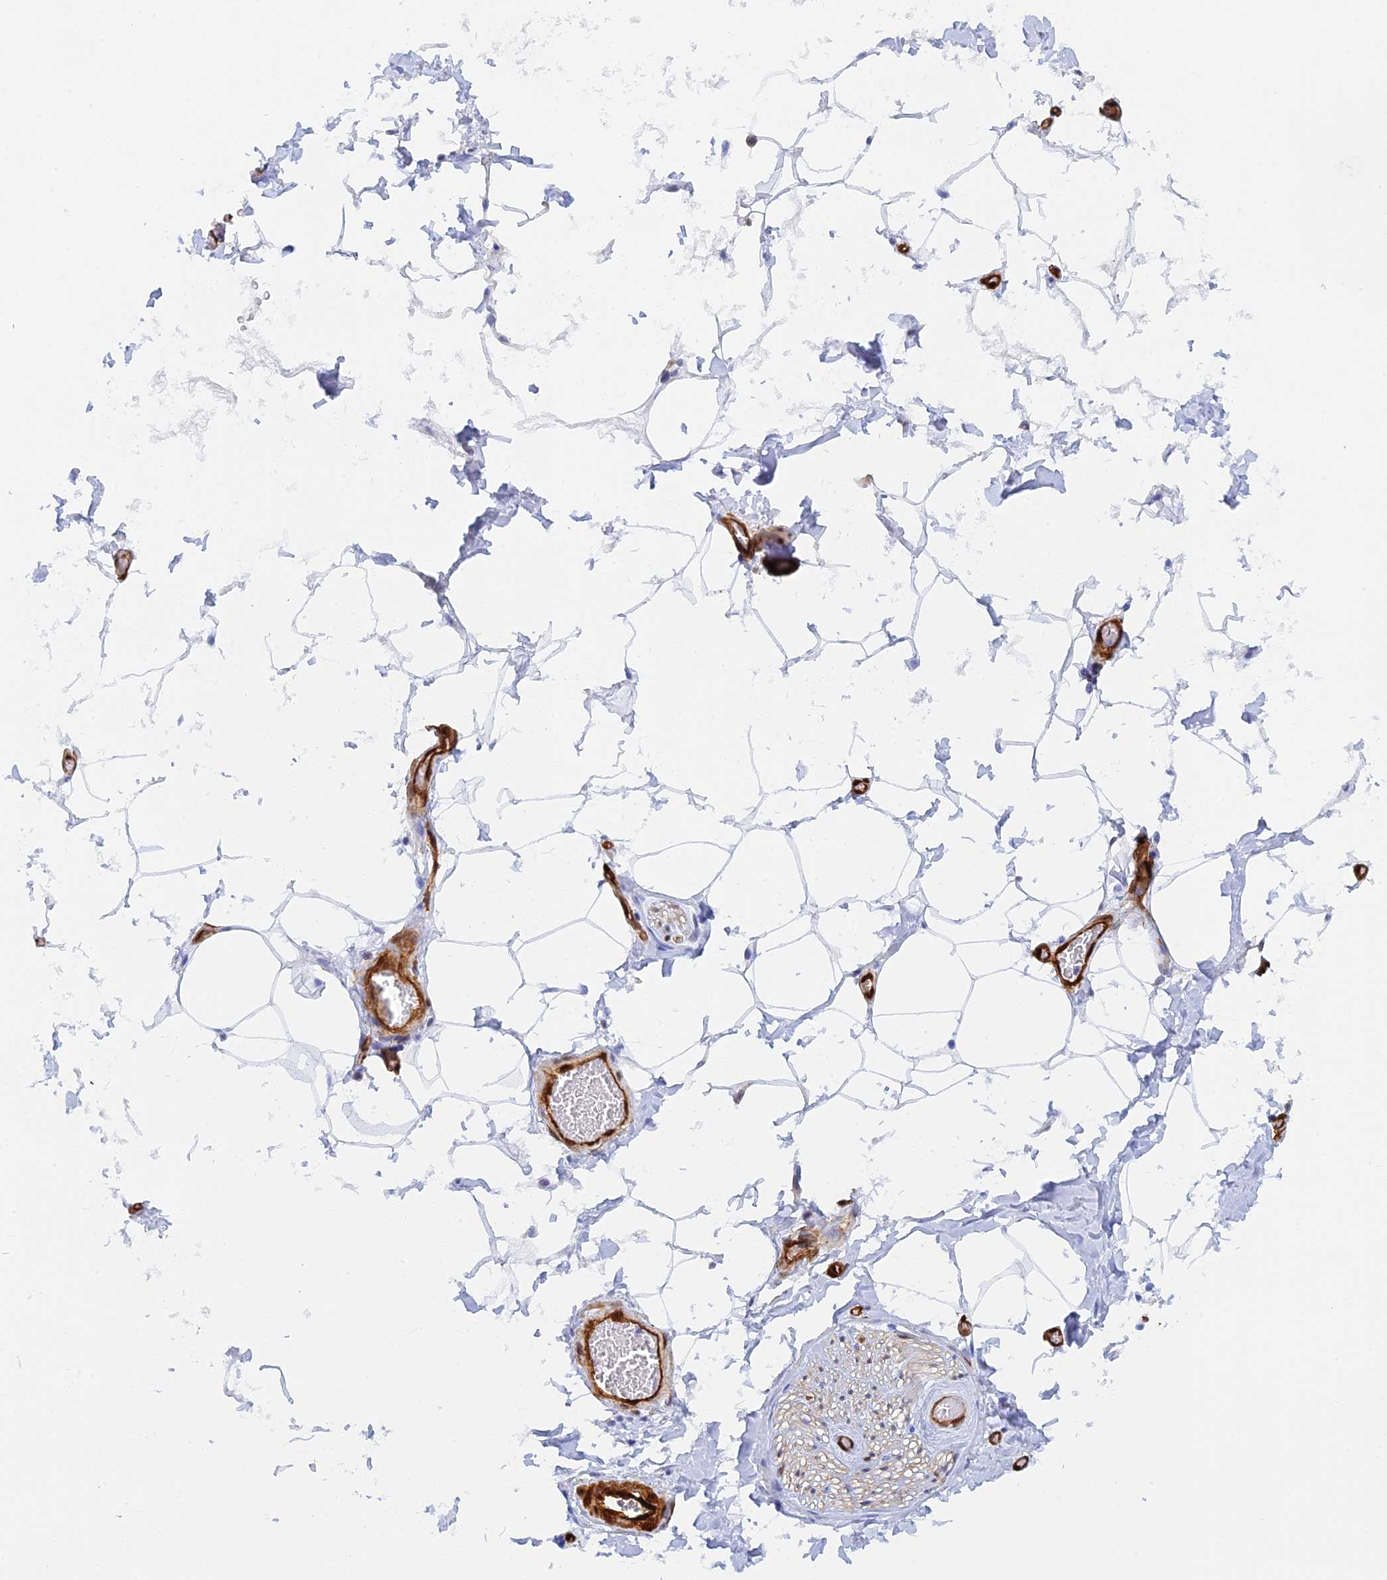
{"staining": {"intensity": "negative", "quantity": "none", "location": "none"}, "tissue": "adipose tissue", "cell_type": "Adipocytes", "image_type": "normal", "snomed": [{"axis": "morphology", "description": "Normal tissue, NOS"}, {"axis": "topography", "description": "Soft tissue"}, {"axis": "topography", "description": "Adipose tissue"}, {"axis": "topography", "description": "Vascular tissue"}, {"axis": "topography", "description": "Peripheral nerve tissue"}], "caption": "Adipose tissue stained for a protein using IHC demonstrates no expression adipocytes.", "gene": "CRIP2", "patient": {"sex": "male", "age": 46}}